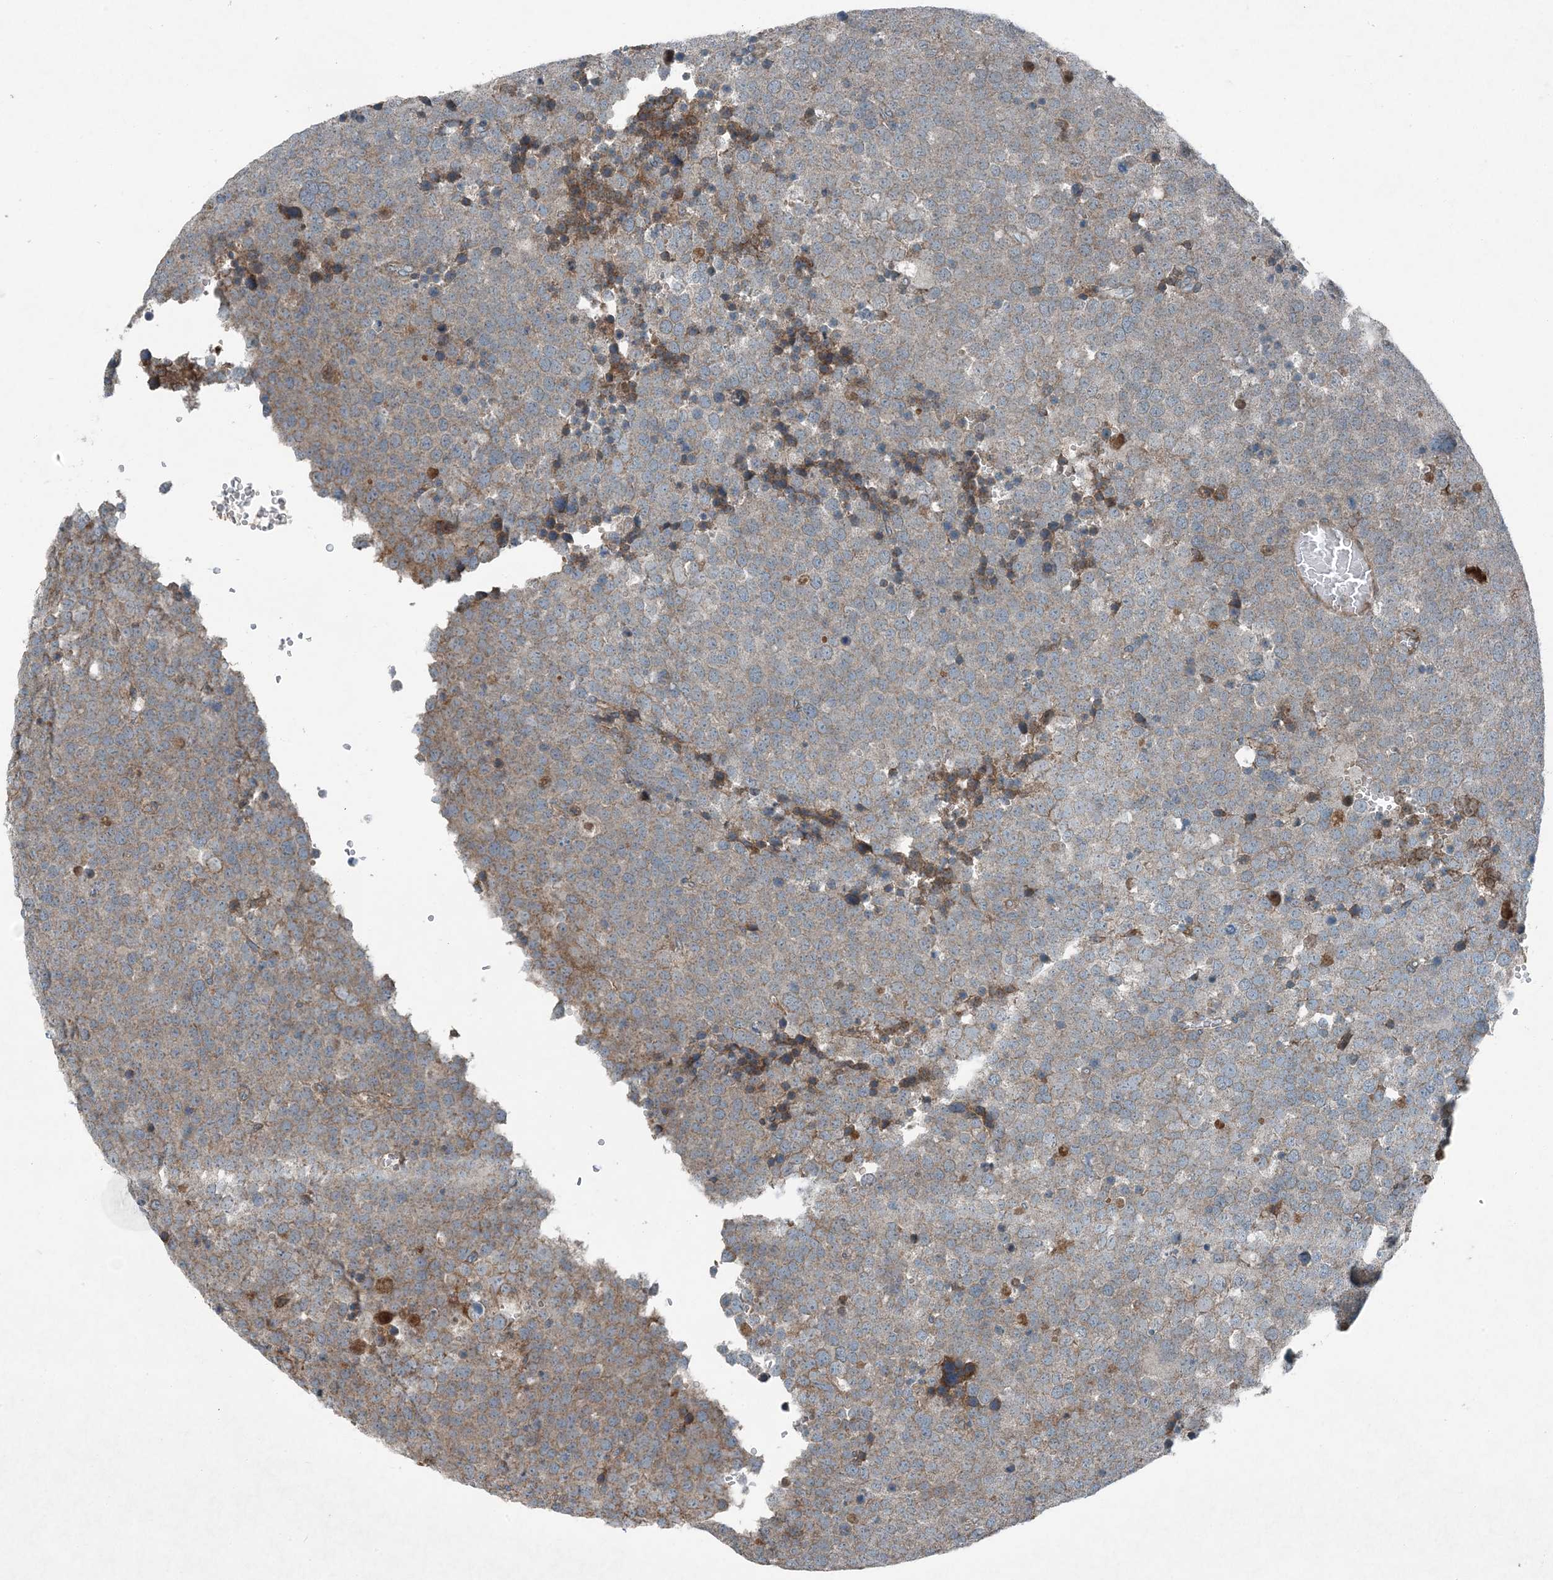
{"staining": {"intensity": "moderate", "quantity": "<25%", "location": "cytoplasmic/membranous"}, "tissue": "testis cancer", "cell_type": "Tumor cells", "image_type": "cancer", "snomed": [{"axis": "morphology", "description": "Seminoma, NOS"}, {"axis": "topography", "description": "Testis"}], "caption": "Testis seminoma stained with a brown dye demonstrates moderate cytoplasmic/membranous positive staining in about <25% of tumor cells.", "gene": "APOM", "patient": {"sex": "male", "age": 71}}